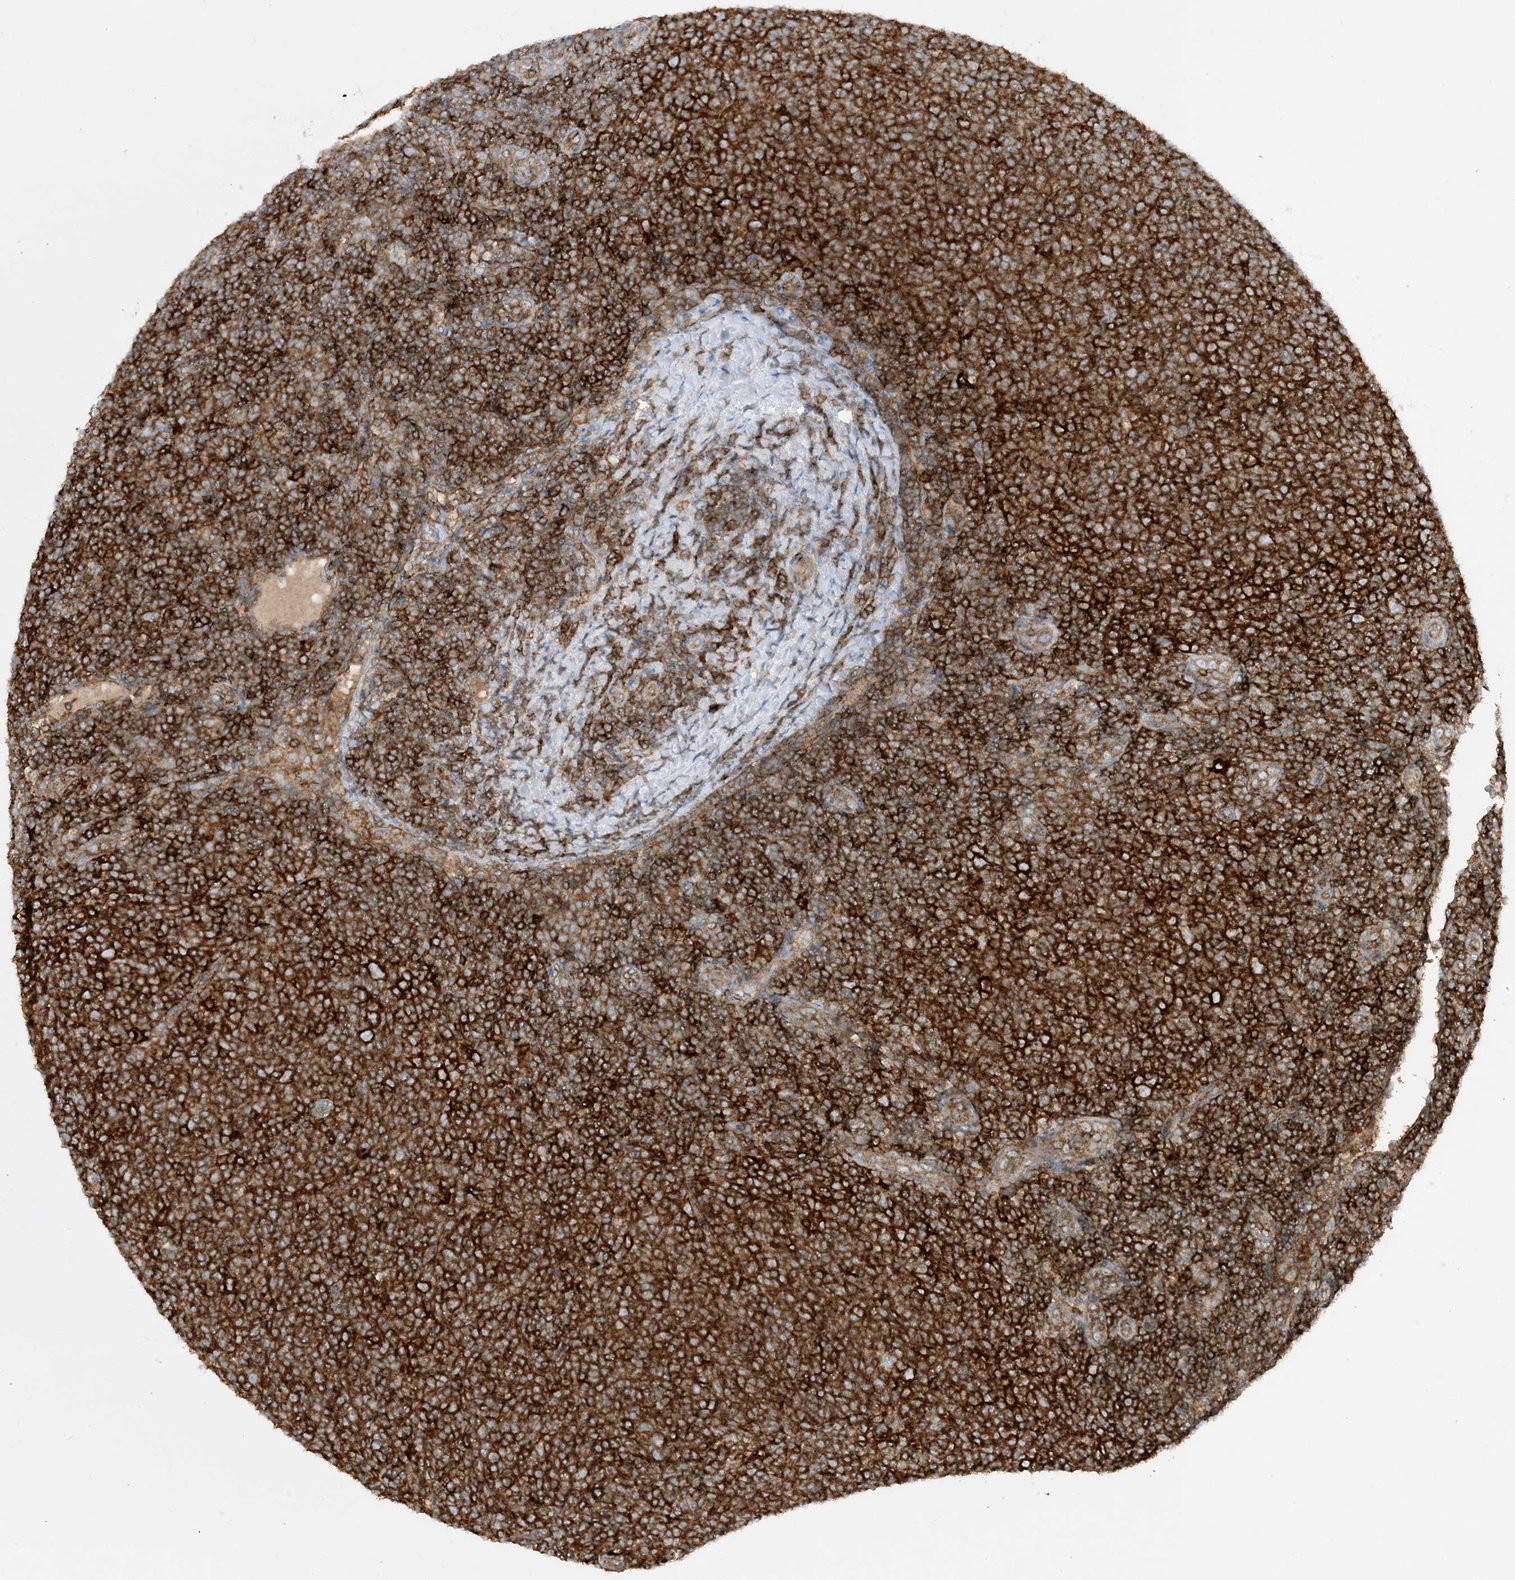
{"staining": {"intensity": "strong", "quantity": ">75%", "location": "cytoplasmic/membranous"}, "tissue": "lymphoma", "cell_type": "Tumor cells", "image_type": "cancer", "snomed": [{"axis": "morphology", "description": "Malignant lymphoma, non-Hodgkin's type, Low grade"}, {"axis": "topography", "description": "Lymph node"}], "caption": "Lymphoma stained with DAB immunohistochemistry (IHC) exhibits high levels of strong cytoplasmic/membranous expression in approximately >75% of tumor cells. The staining is performed using DAB (3,3'-diaminobenzidine) brown chromogen to label protein expression. The nuclei are counter-stained blue using hematoxylin.", "gene": "HLA-E", "patient": {"sex": "male", "age": 66}}